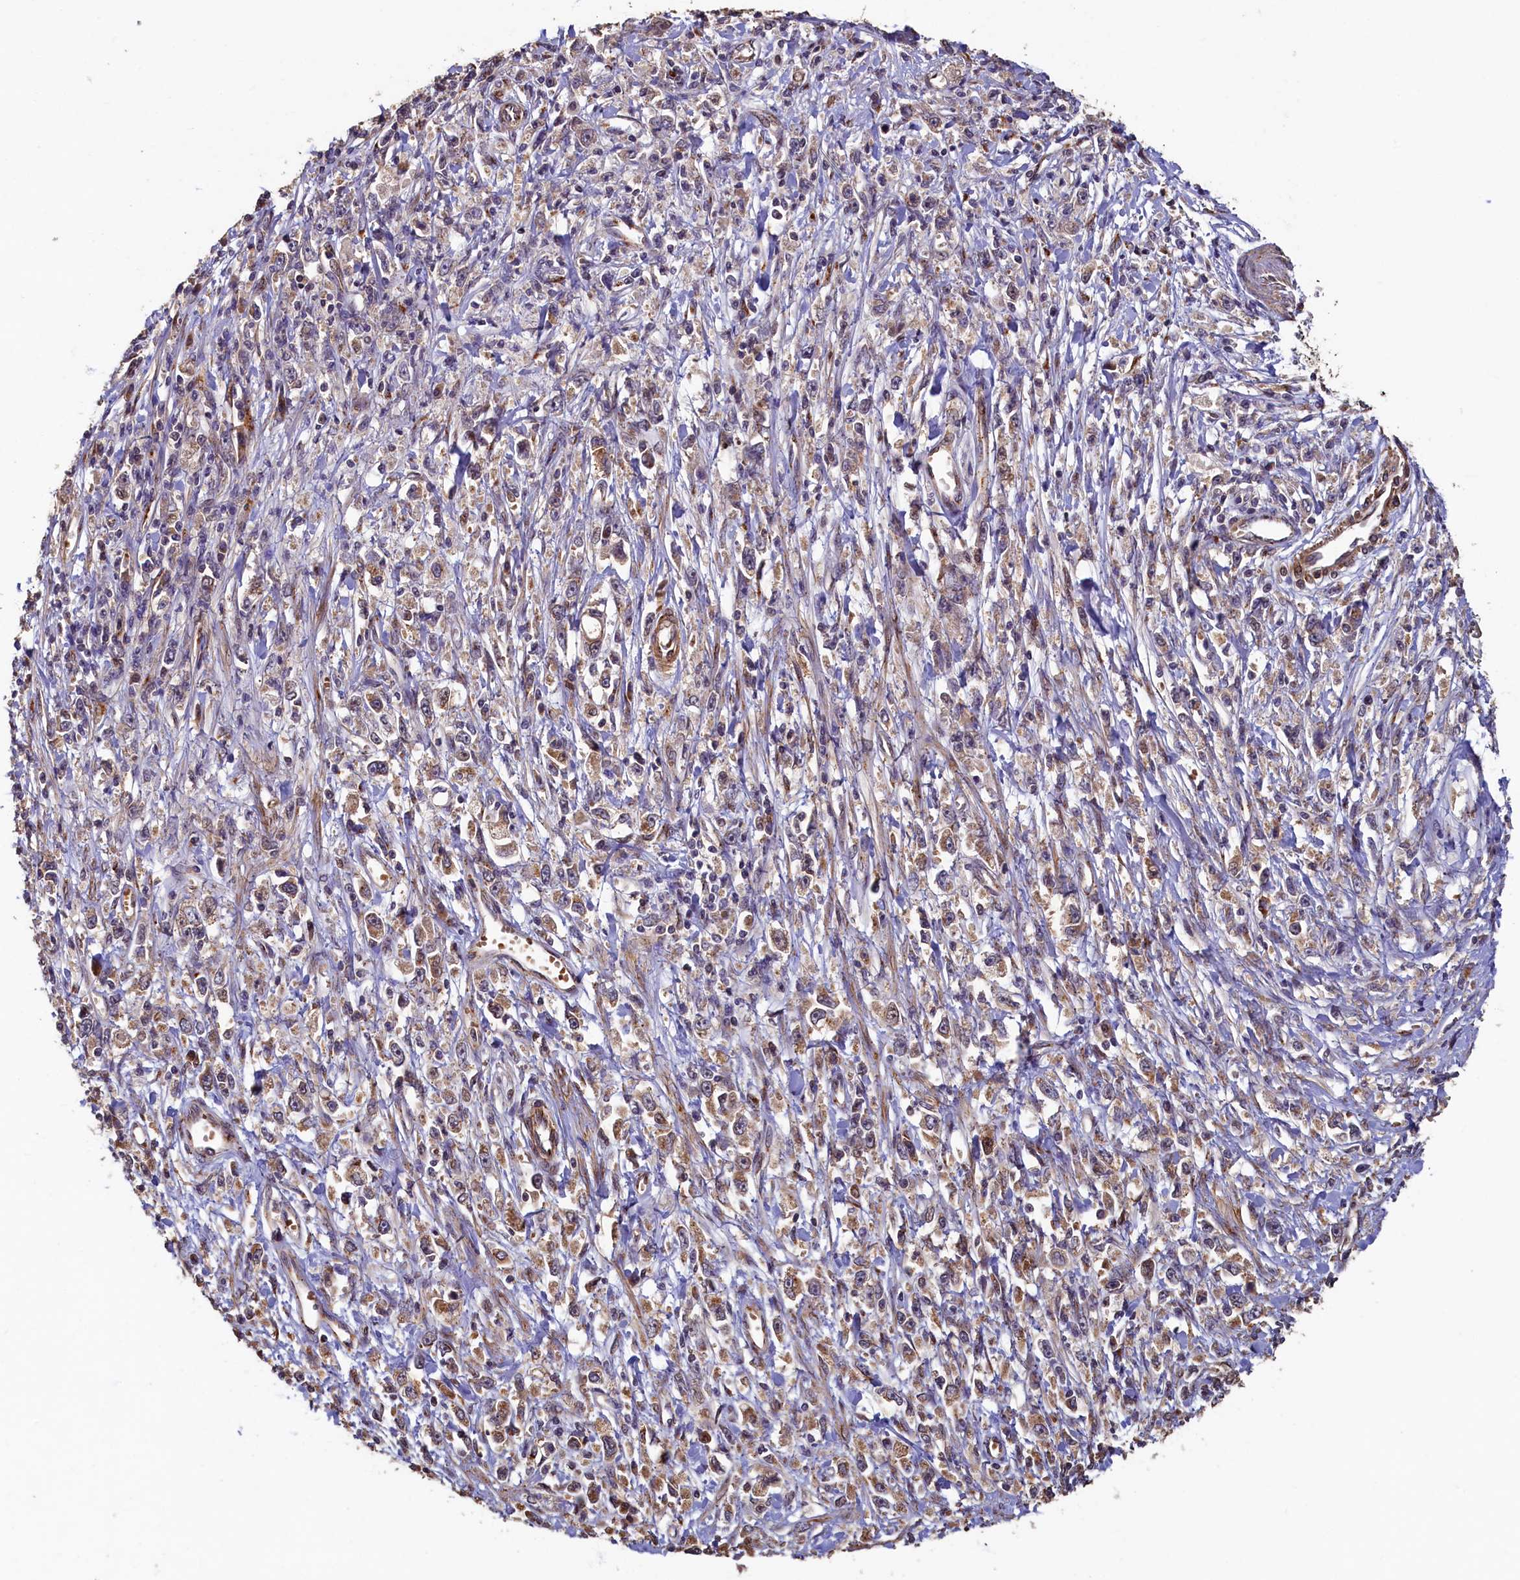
{"staining": {"intensity": "moderate", "quantity": ">75%", "location": "cytoplasmic/membranous"}, "tissue": "stomach cancer", "cell_type": "Tumor cells", "image_type": "cancer", "snomed": [{"axis": "morphology", "description": "Adenocarcinoma, NOS"}, {"axis": "topography", "description": "Stomach"}], "caption": "Stomach adenocarcinoma stained with a brown dye shows moderate cytoplasmic/membranous positive expression in approximately >75% of tumor cells.", "gene": "TMEM181", "patient": {"sex": "female", "age": 59}}